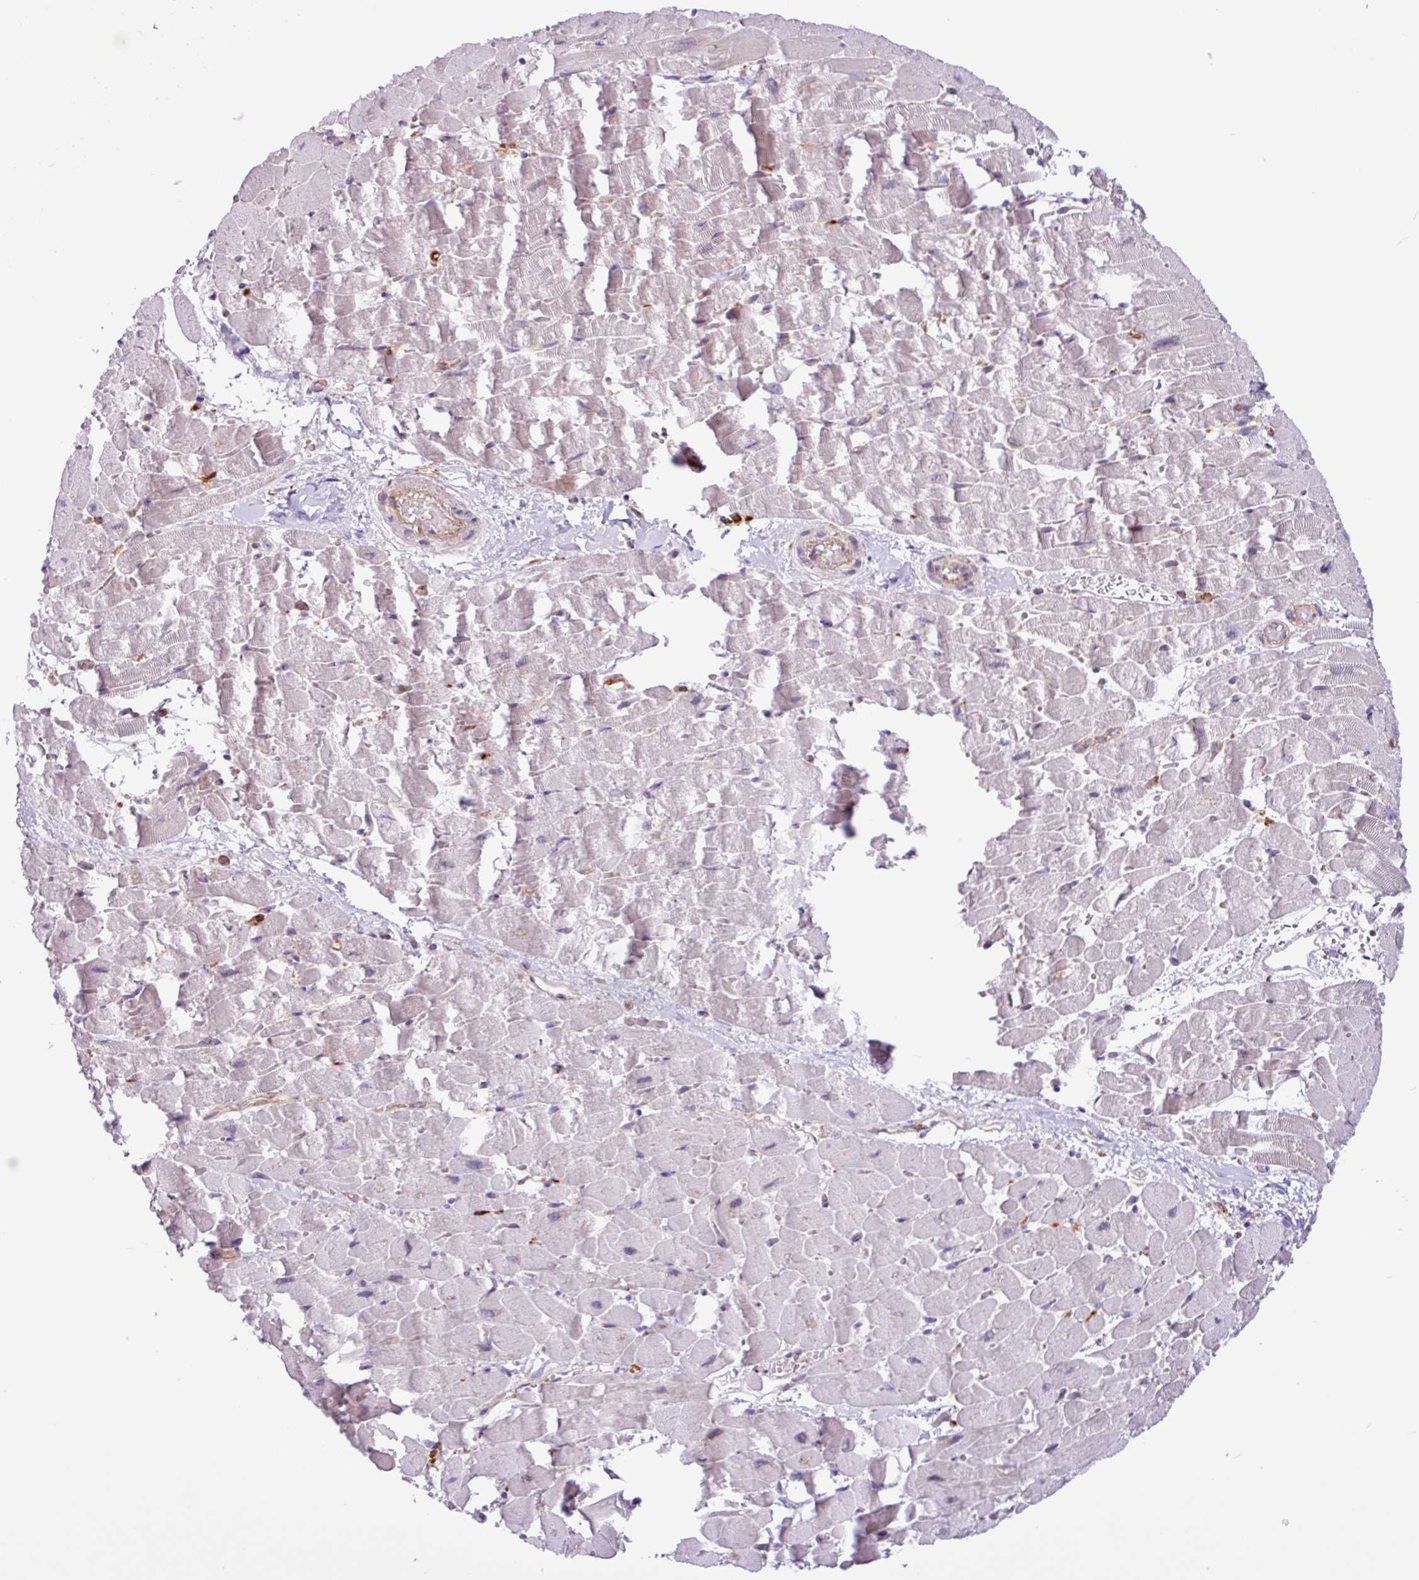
{"staining": {"intensity": "negative", "quantity": "none", "location": "none"}, "tissue": "heart muscle", "cell_type": "Cardiomyocytes", "image_type": "normal", "snomed": [{"axis": "morphology", "description": "Normal tissue, NOS"}, {"axis": "topography", "description": "Heart"}], "caption": "Cardiomyocytes show no significant staining in benign heart muscle. (DAB (3,3'-diaminobenzidine) IHC visualized using brightfield microscopy, high magnification).", "gene": "ACTR3B", "patient": {"sex": "male", "age": 37}}